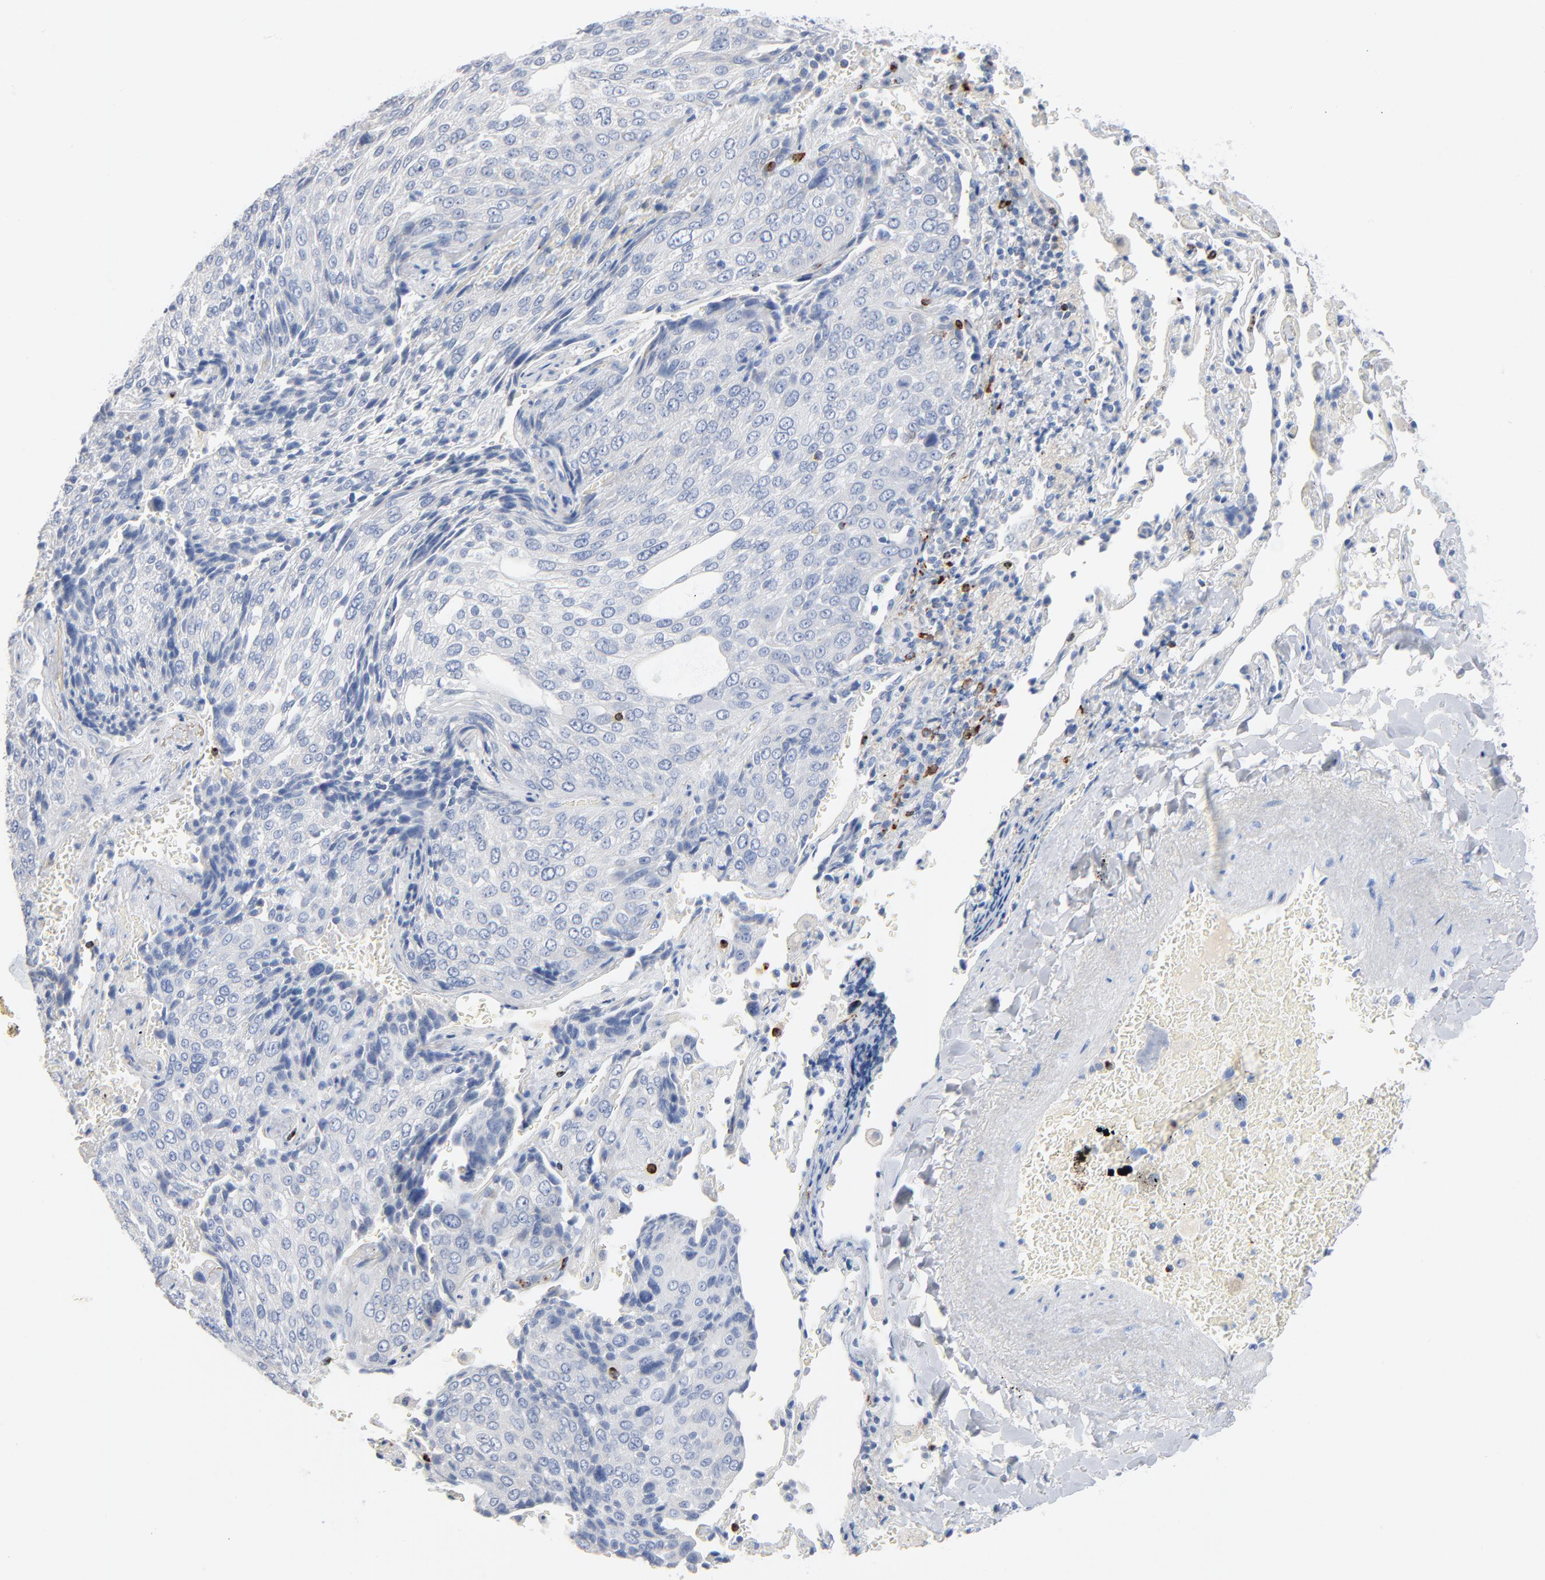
{"staining": {"intensity": "negative", "quantity": "none", "location": "none"}, "tissue": "lung cancer", "cell_type": "Tumor cells", "image_type": "cancer", "snomed": [{"axis": "morphology", "description": "Squamous cell carcinoma, NOS"}, {"axis": "topography", "description": "Lung"}], "caption": "This is a photomicrograph of immunohistochemistry staining of lung cancer (squamous cell carcinoma), which shows no positivity in tumor cells.", "gene": "GZMB", "patient": {"sex": "male", "age": 54}}